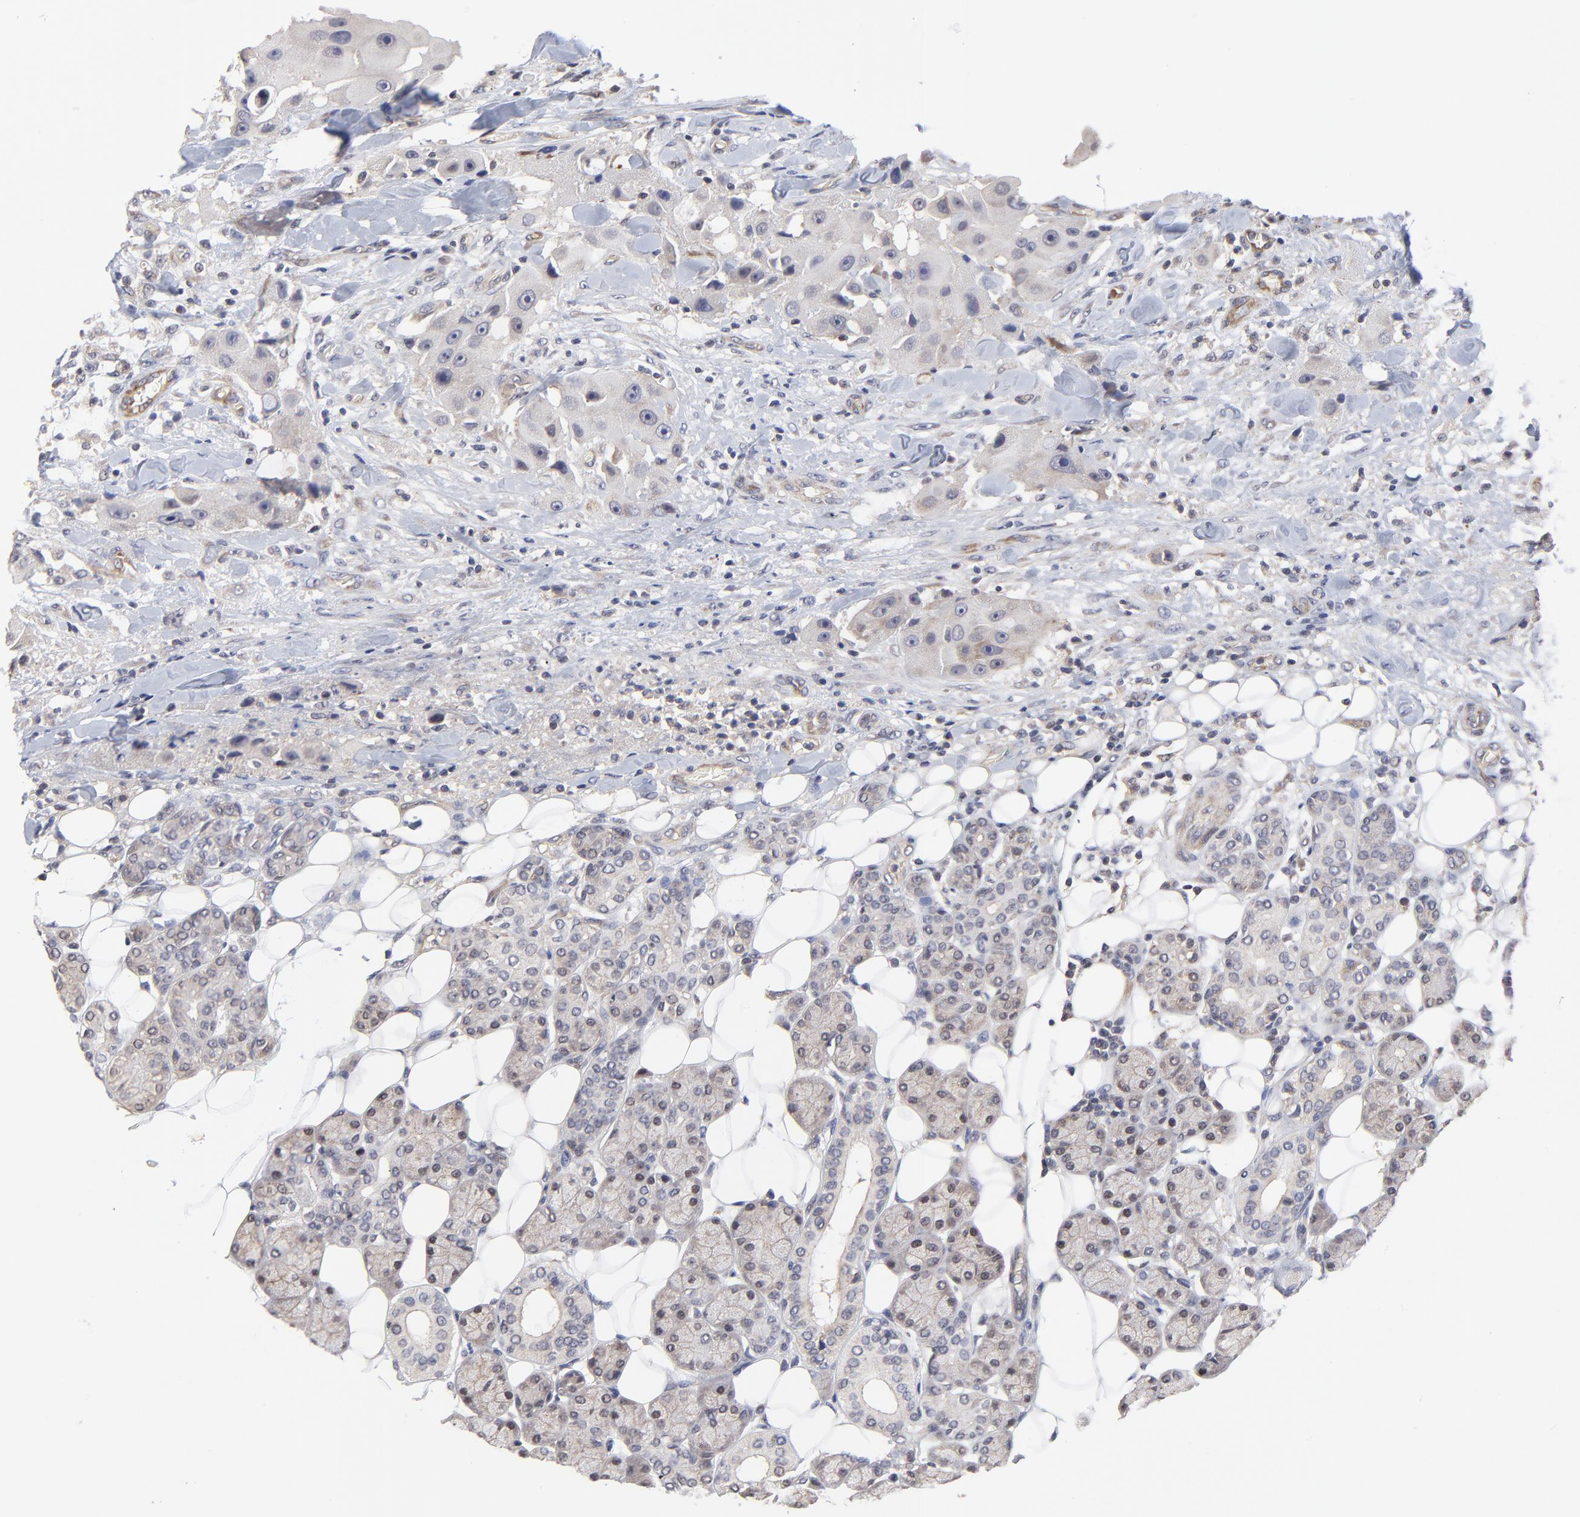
{"staining": {"intensity": "weak", "quantity": "<25%", "location": "cytoplasmic/membranous"}, "tissue": "head and neck cancer", "cell_type": "Tumor cells", "image_type": "cancer", "snomed": [{"axis": "morphology", "description": "Normal tissue, NOS"}, {"axis": "morphology", "description": "Adenocarcinoma, NOS"}, {"axis": "topography", "description": "Salivary gland"}, {"axis": "topography", "description": "Head-Neck"}], "caption": "This is an immunohistochemistry (IHC) image of human head and neck cancer. There is no expression in tumor cells.", "gene": "ZNF157", "patient": {"sex": "male", "age": 80}}